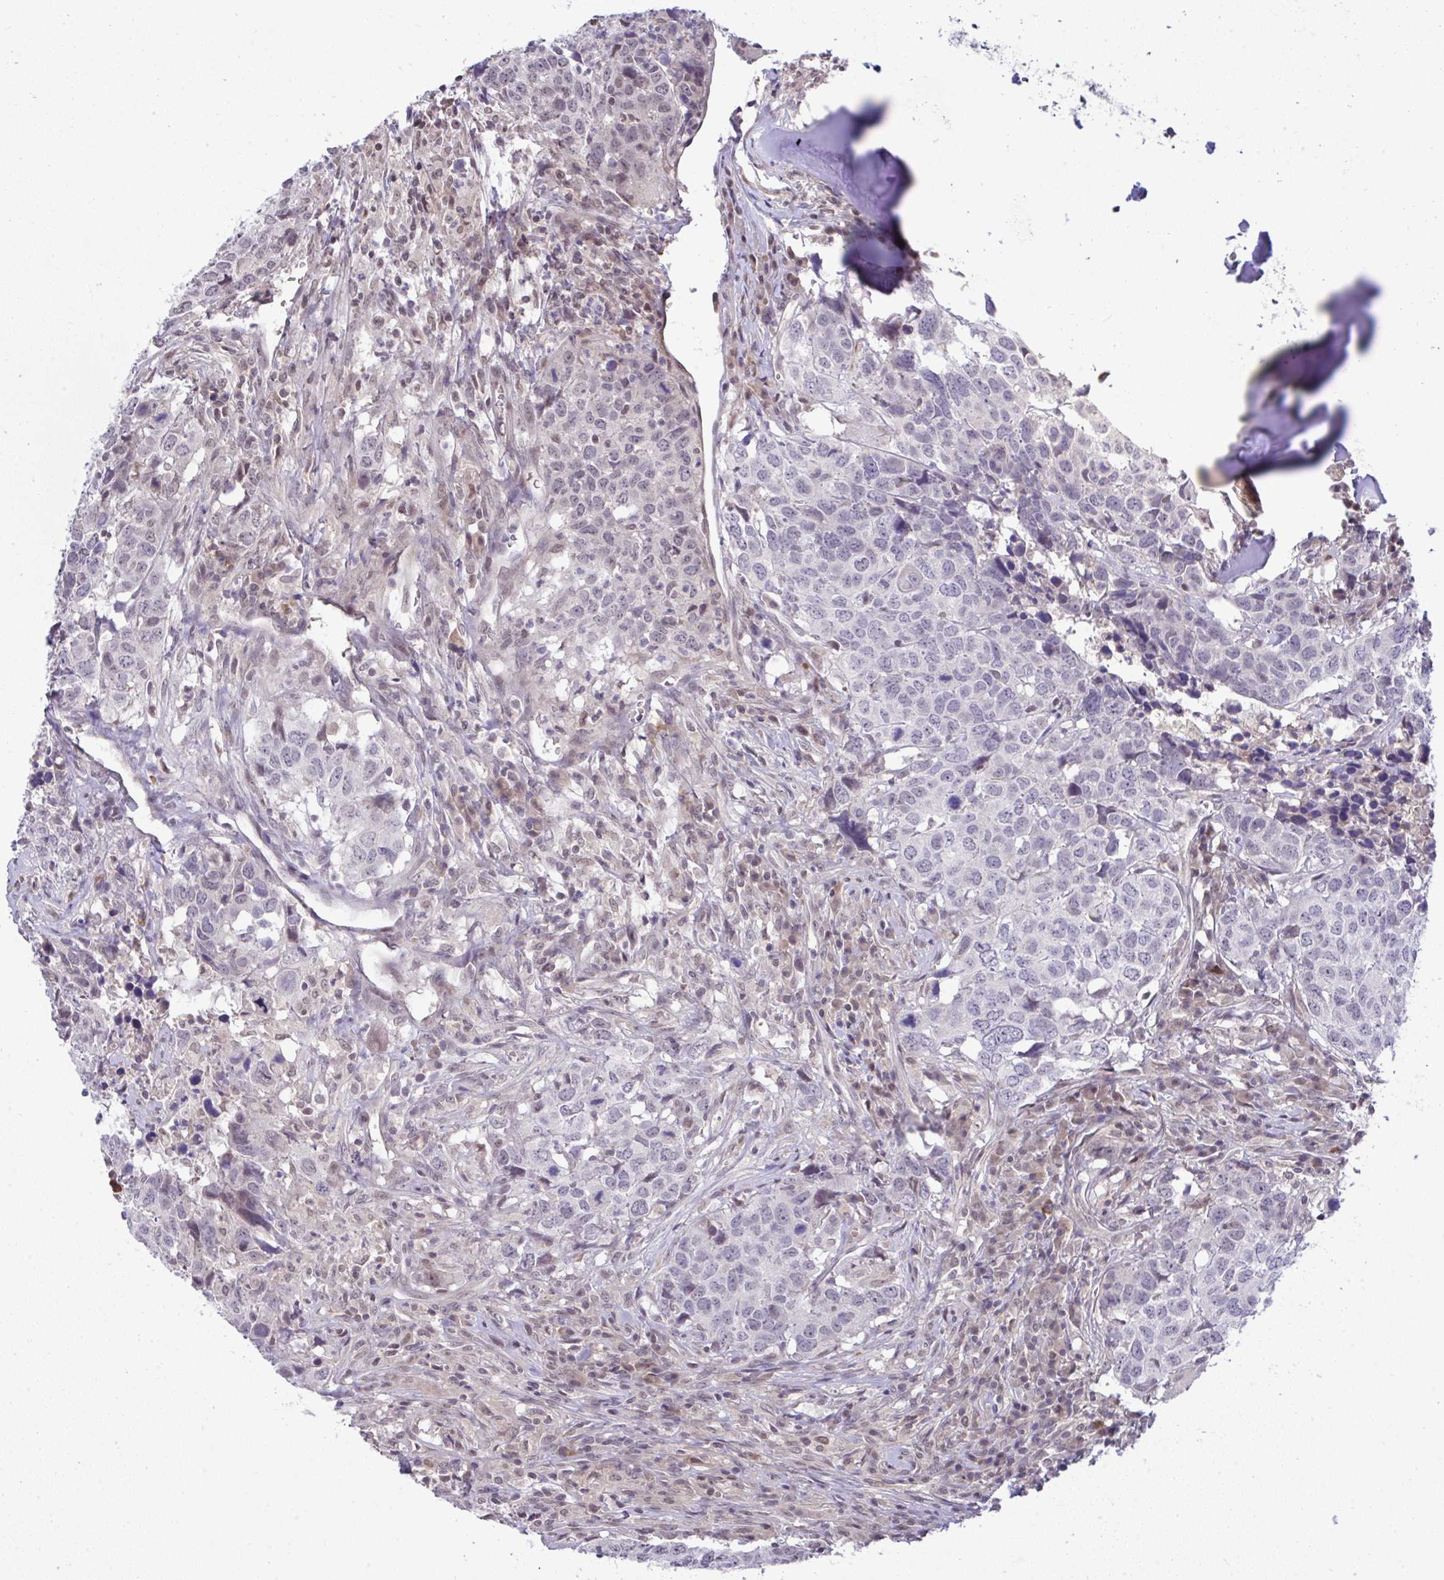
{"staining": {"intensity": "negative", "quantity": "none", "location": "none"}, "tissue": "head and neck cancer", "cell_type": "Tumor cells", "image_type": "cancer", "snomed": [{"axis": "morphology", "description": "Normal tissue, NOS"}, {"axis": "morphology", "description": "Squamous cell carcinoma, NOS"}, {"axis": "topography", "description": "Skeletal muscle"}, {"axis": "topography", "description": "Vascular tissue"}, {"axis": "topography", "description": "Peripheral nerve tissue"}, {"axis": "topography", "description": "Head-Neck"}], "caption": "IHC of head and neck squamous cell carcinoma displays no positivity in tumor cells. (DAB (3,3'-diaminobenzidine) immunohistochemistry (IHC), high magnification).", "gene": "C9orf64", "patient": {"sex": "male", "age": 66}}